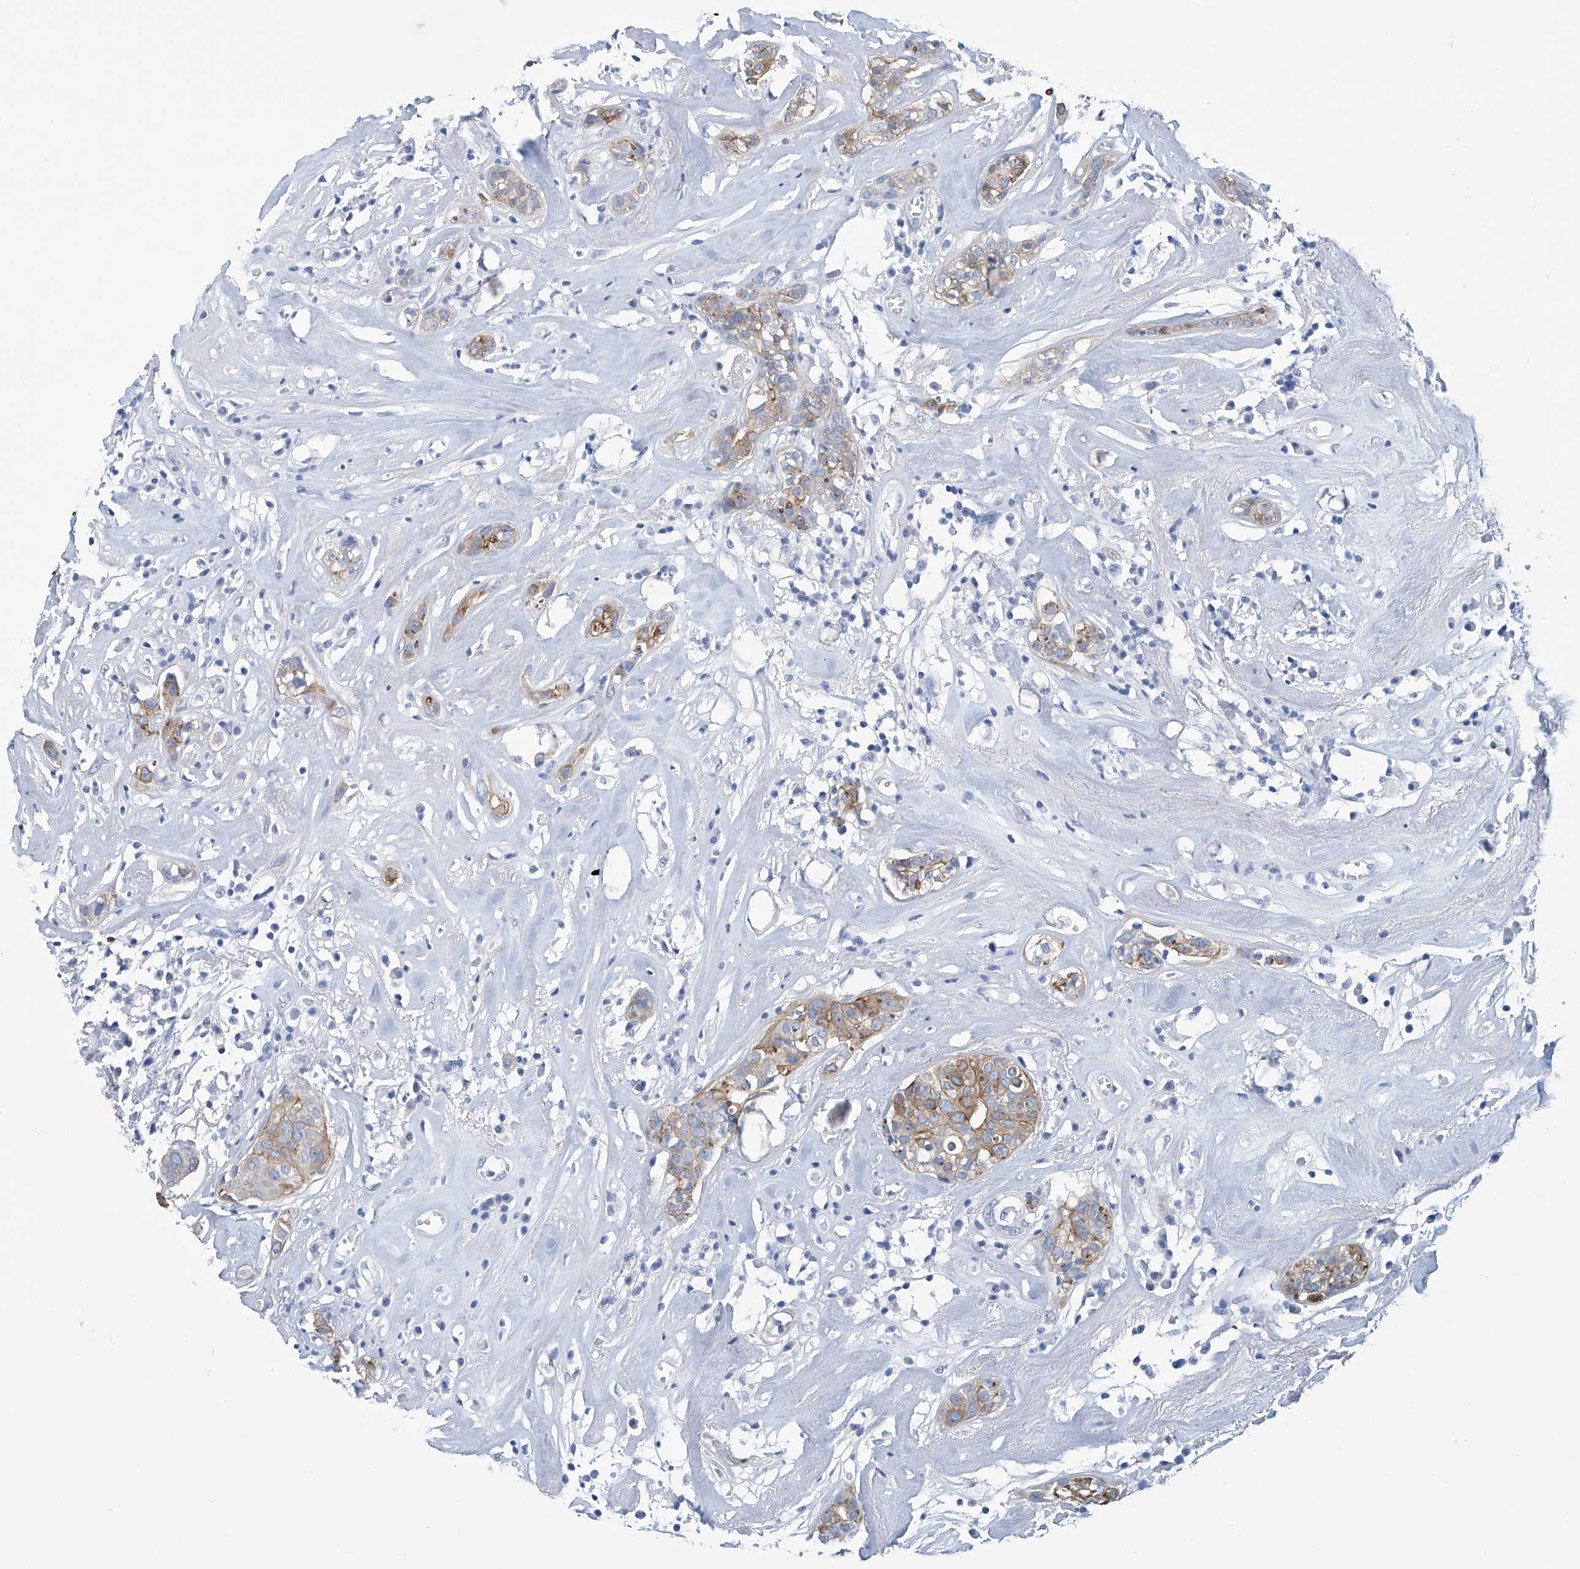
{"staining": {"intensity": "weak", "quantity": ">75%", "location": "cytoplasmic/membranous"}, "tissue": "head and neck cancer", "cell_type": "Tumor cells", "image_type": "cancer", "snomed": [{"axis": "morphology", "description": "Adenocarcinoma, NOS"}, {"axis": "topography", "description": "Salivary gland"}, {"axis": "topography", "description": "Head-Neck"}], "caption": "Weak cytoplasmic/membranous protein staining is seen in about >75% of tumor cells in head and neck cancer. (DAB (3,3'-diaminobenzidine) = brown stain, brightfield microscopy at high magnification).", "gene": "DSP", "patient": {"sex": "female", "age": 65}}